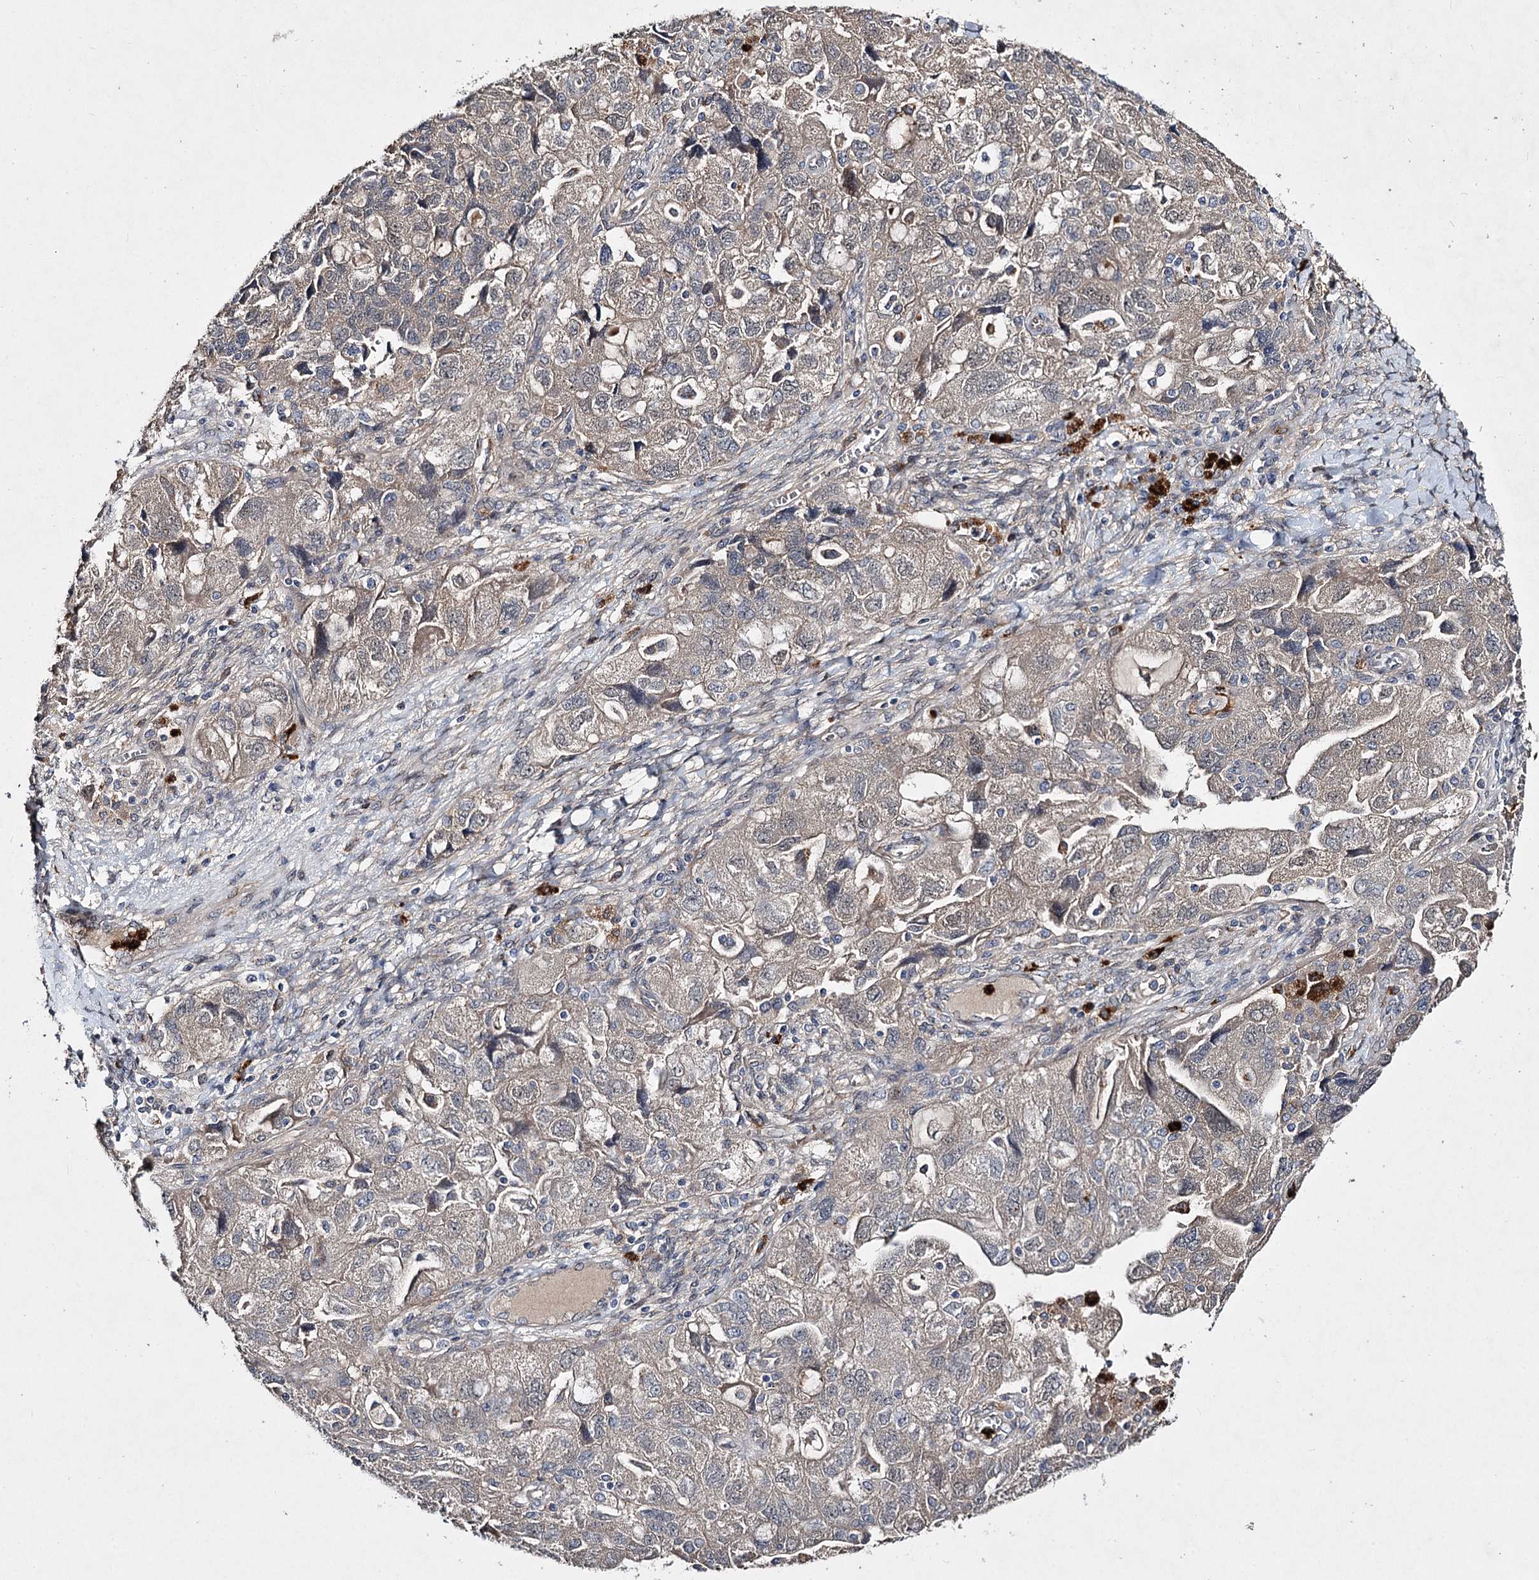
{"staining": {"intensity": "negative", "quantity": "none", "location": "none"}, "tissue": "ovarian cancer", "cell_type": "Tumor cells", "image_type": "cancer", "snomed": [{"axis": "morphology", "description": "Carcinoma, NOS"}, {"axis": "morphology", "description": "Cystadenocarcinoma, serous, NOS"}, {"axis": "topography", "description": "Ovary"}], "caption": "Immunohistochemical staining of human ovarian carcinoma demonstrates no significant staining in tumor cells.", "gene": "MINDY3", "patient": {"sex": "female", "age": 69}}